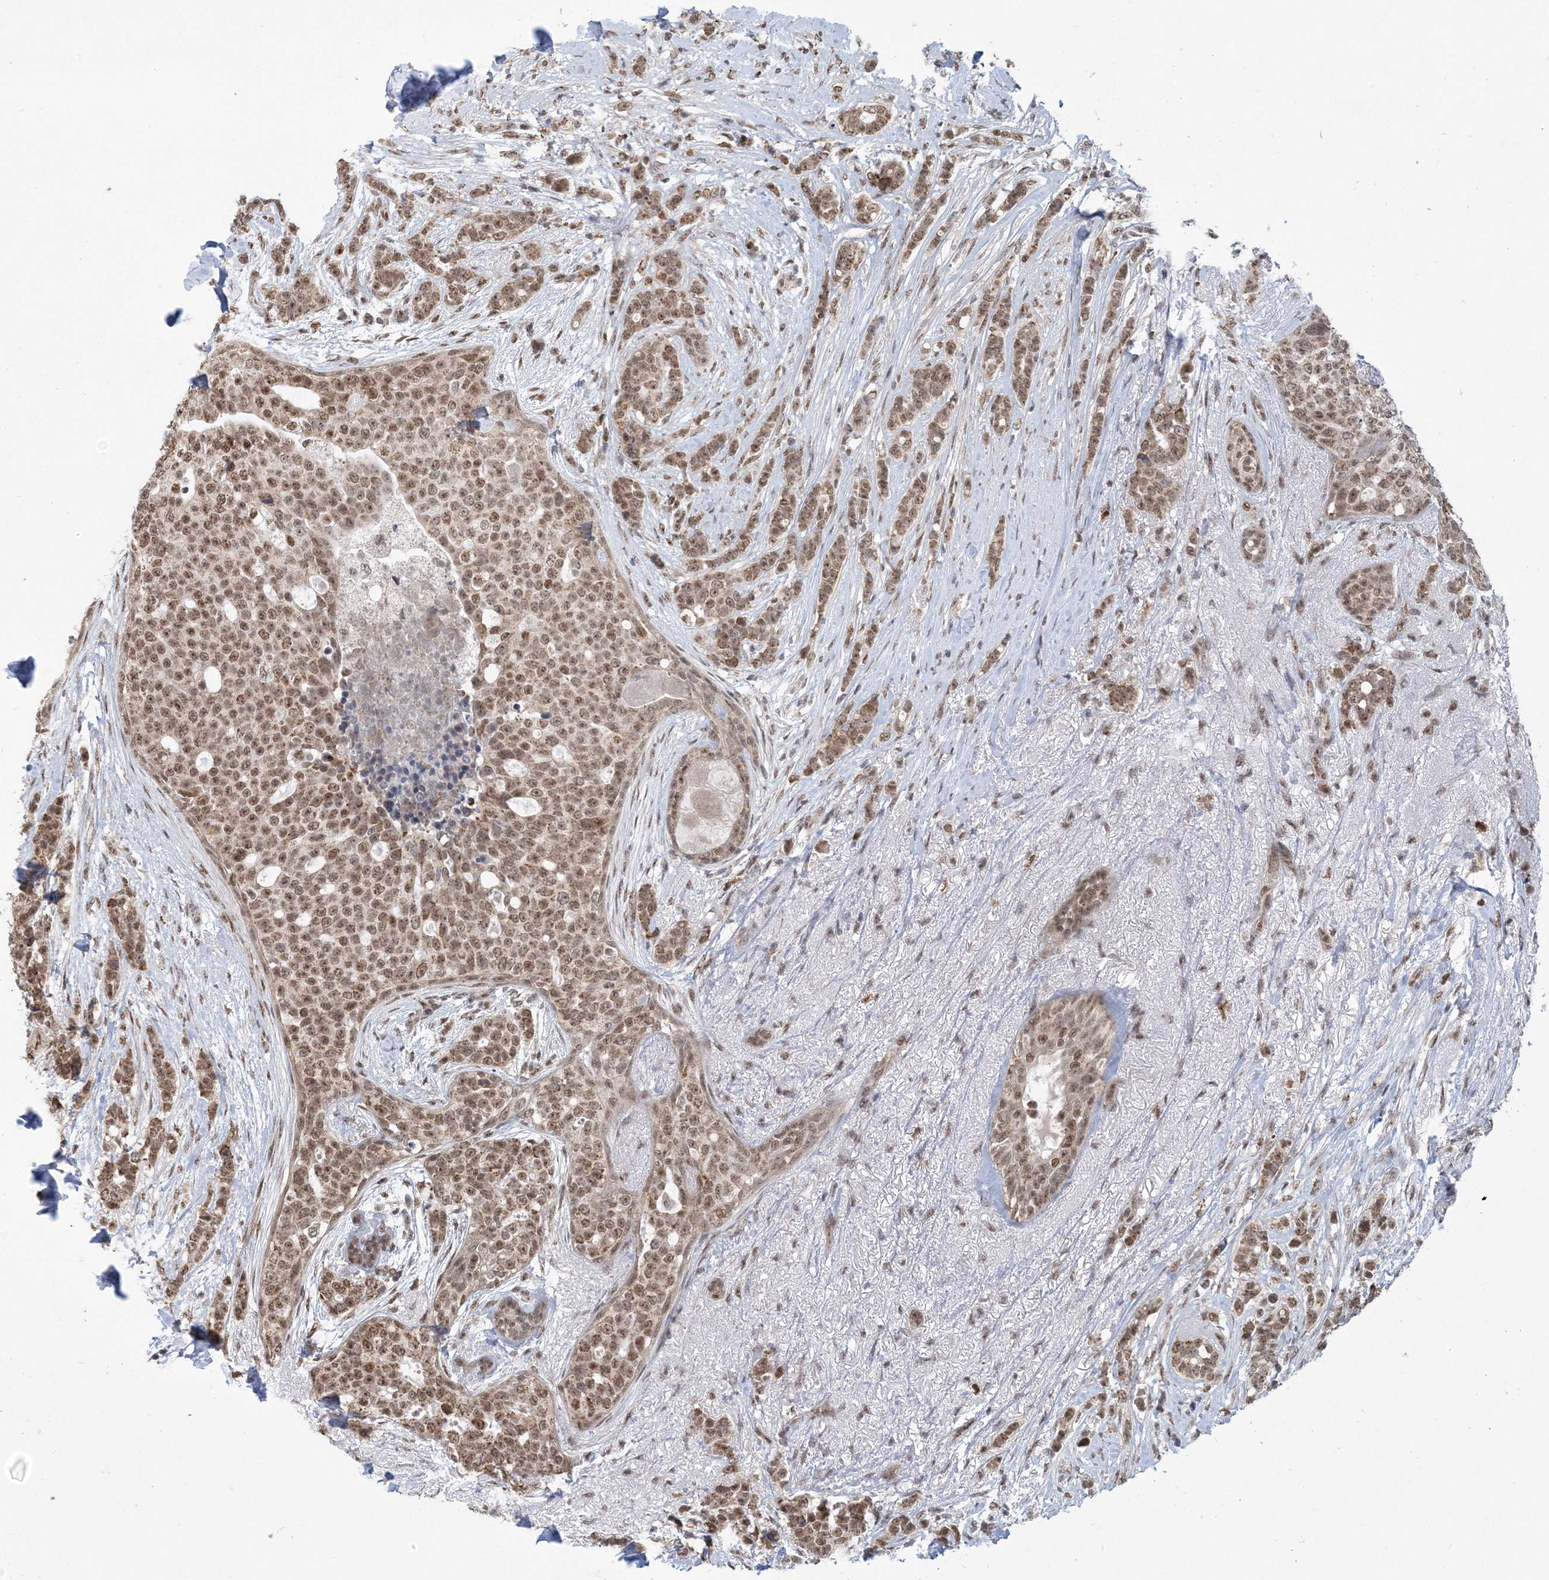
{"staining": {"intensity": "moderate", "quantity": ">75%", "location": "cytoplasmic/membranous,nuclear"}, "tissue": "breast cancer", "cell_type": "Tumor cells", "image_type": "cancer", "snomed": [{"axis": "morphology", "description": "Lobular carcinoma"}, {"axis": "topography", "description": "Breast"}], "caption": "The micrograph displays a brown stain indicating the presence of a protein in the cytoplasmic/membranous and nuclear of tumor cells in breast lobular carcinoma.", "gene": "TRMT10C", "patient": {"sex": "female", "age": 51}}